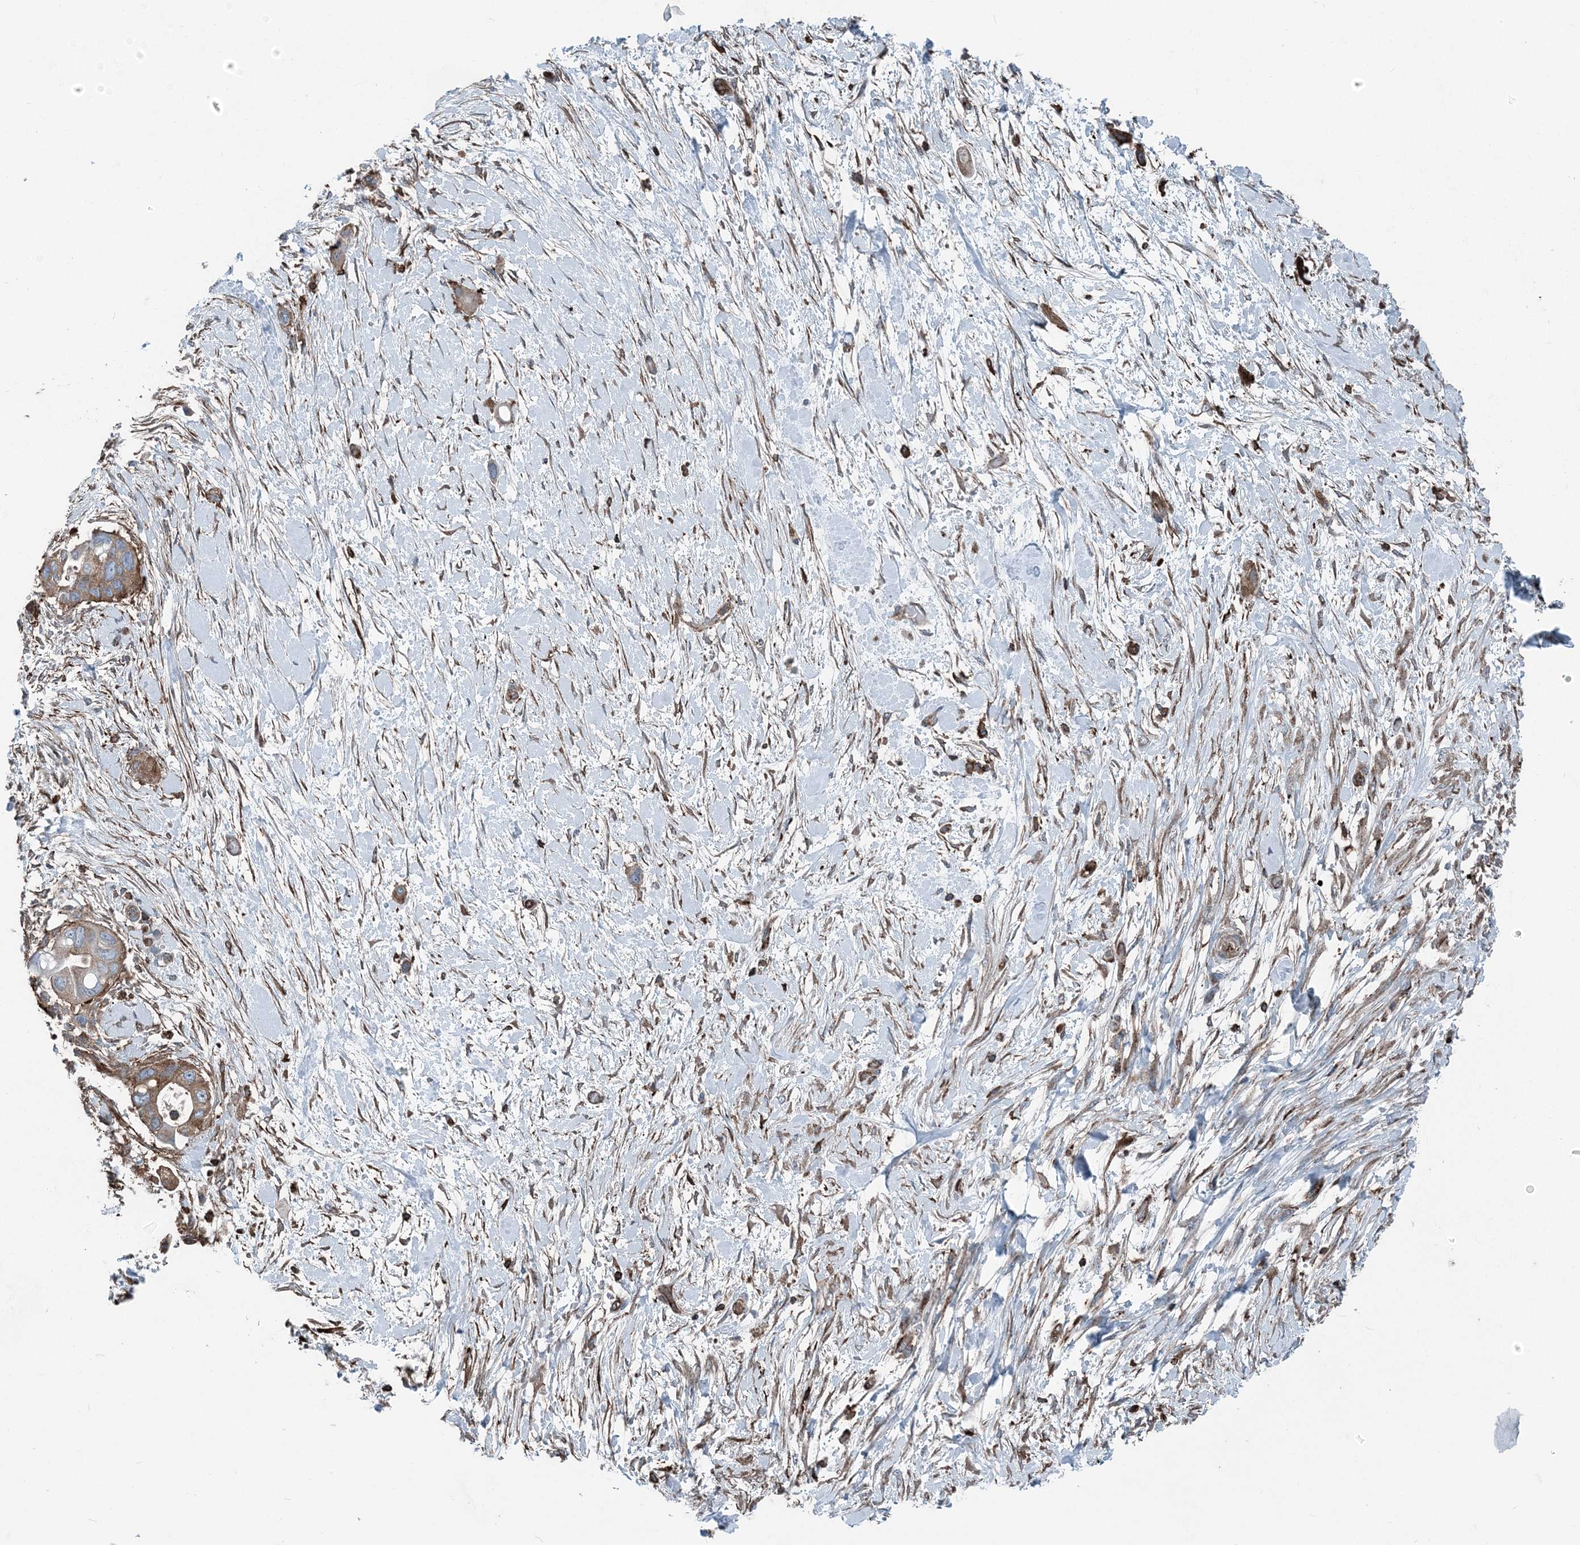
{"staining": {"intensity": "strong", "quantity": ">75%", "location": "cytoplasmic/membranous"}, "tissue": "pancreatic cancer", "cell_type": "Tumor cells", "image_type": "cancer", "snomed": [{"axis": "morphology", "description": "Adenocarcinoma, NOS"}, {"axis": "topography", "description": "Pancreas"}], "caption": "Protein staining of pancreatic cancer (adenocarcinoma) tissue exhibits strong cytoplasmic/membranous expression in about >75% of tumor cells.", "gene": "CFL1", "patient": {"sex": "male", "age": 68}}